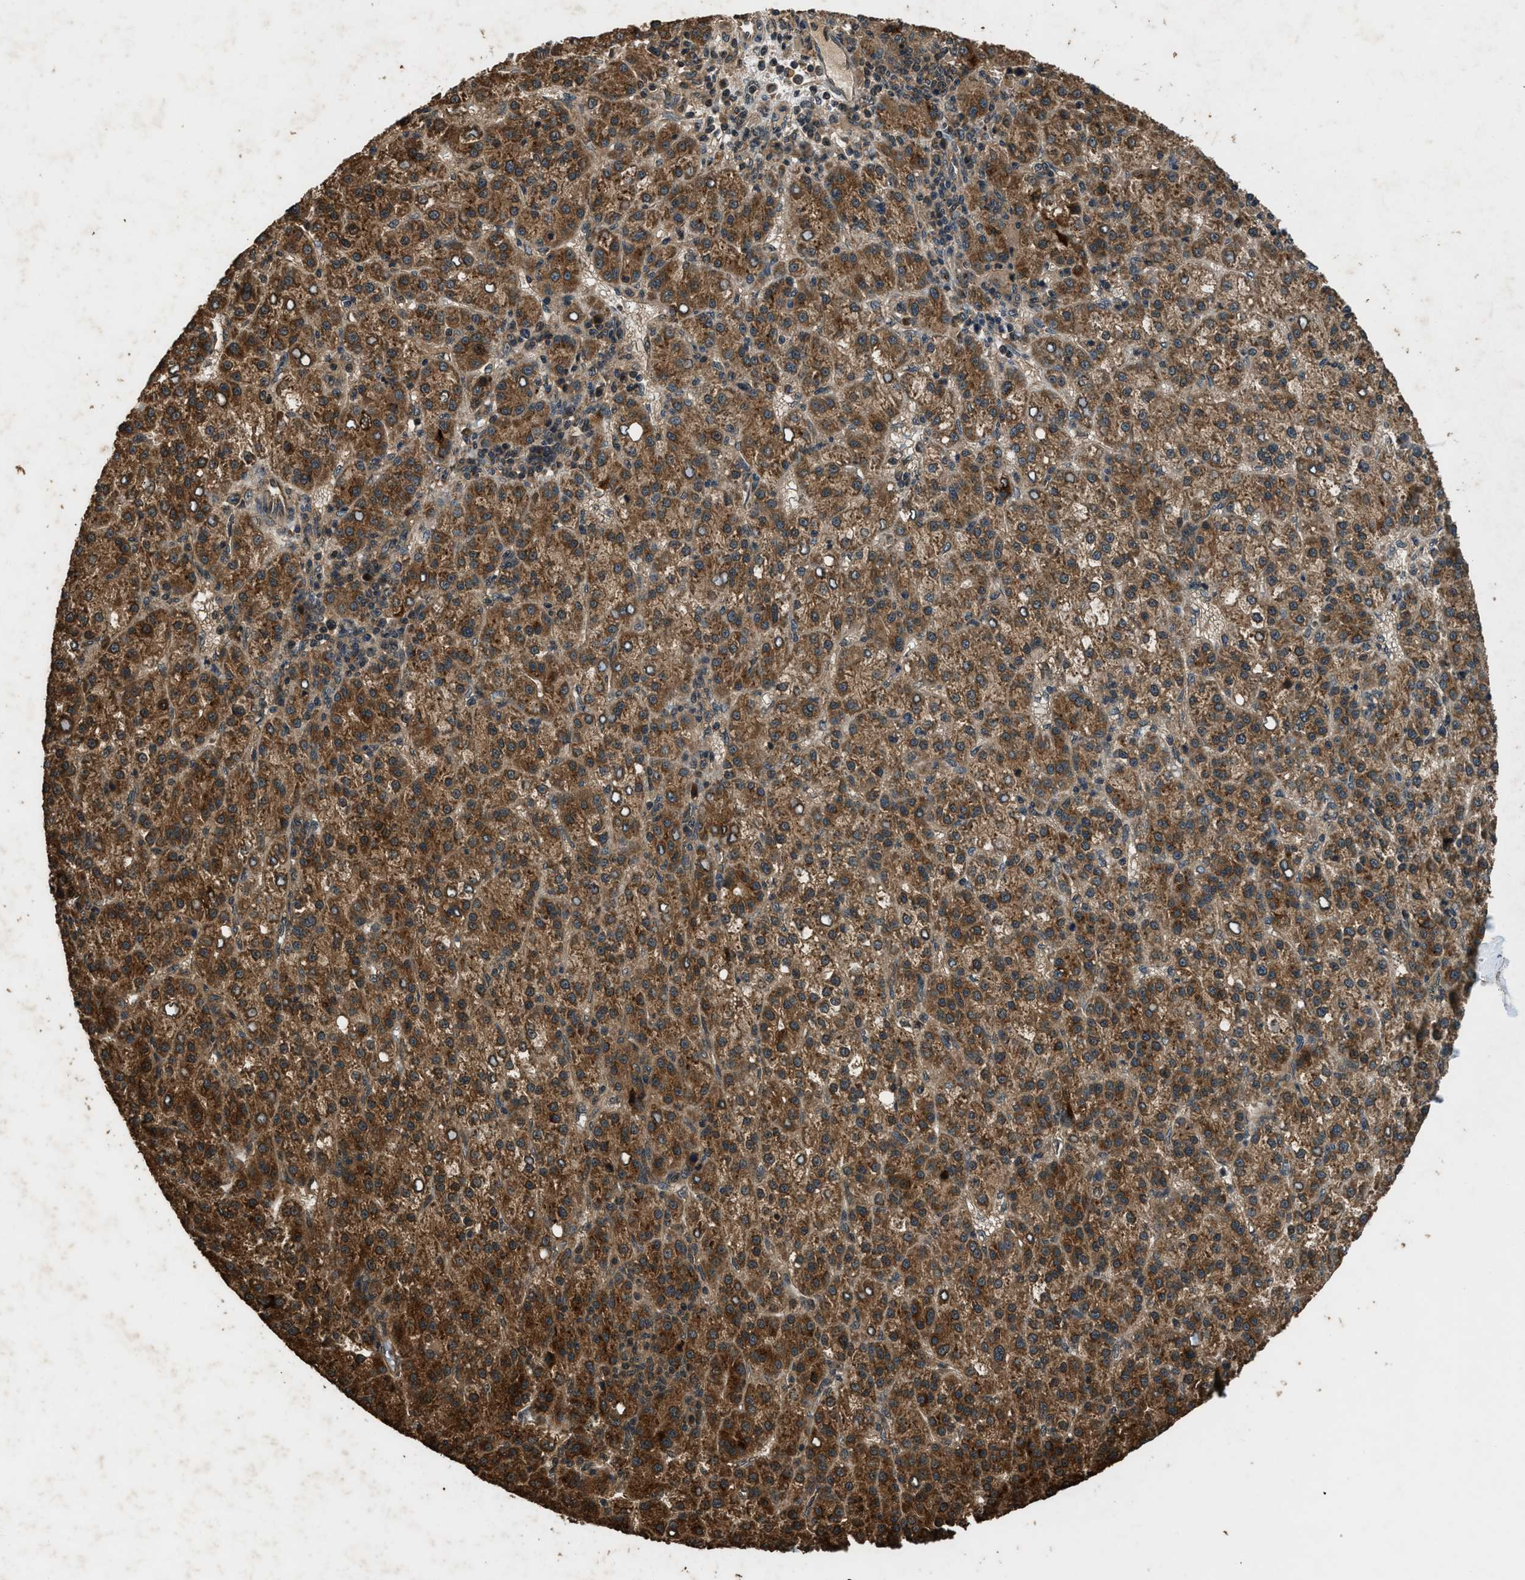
{"staining": {"intensity": "strong", "quantity": ">75%", "location": "cytoplasmic/membranous"}, "tissue": "liver cancer", "cell_type": "Tumor cells", "image_type": "cancer", "snomed": [{"axis": "morphology", "description": "Carcinoma, Hepatocellular, NOS"}, {"axis": "topography", "description": "Liver"}], "caption": "Immunohistochemistry (IHC) image of liver cancer stained for a protein (brown), which exhibits high levels of strong cytoplasmic/membranous expression in about >75% of tumor cells.", "gene": "RPS6KB1", "patient": {"sex": "female", "age": 58}}